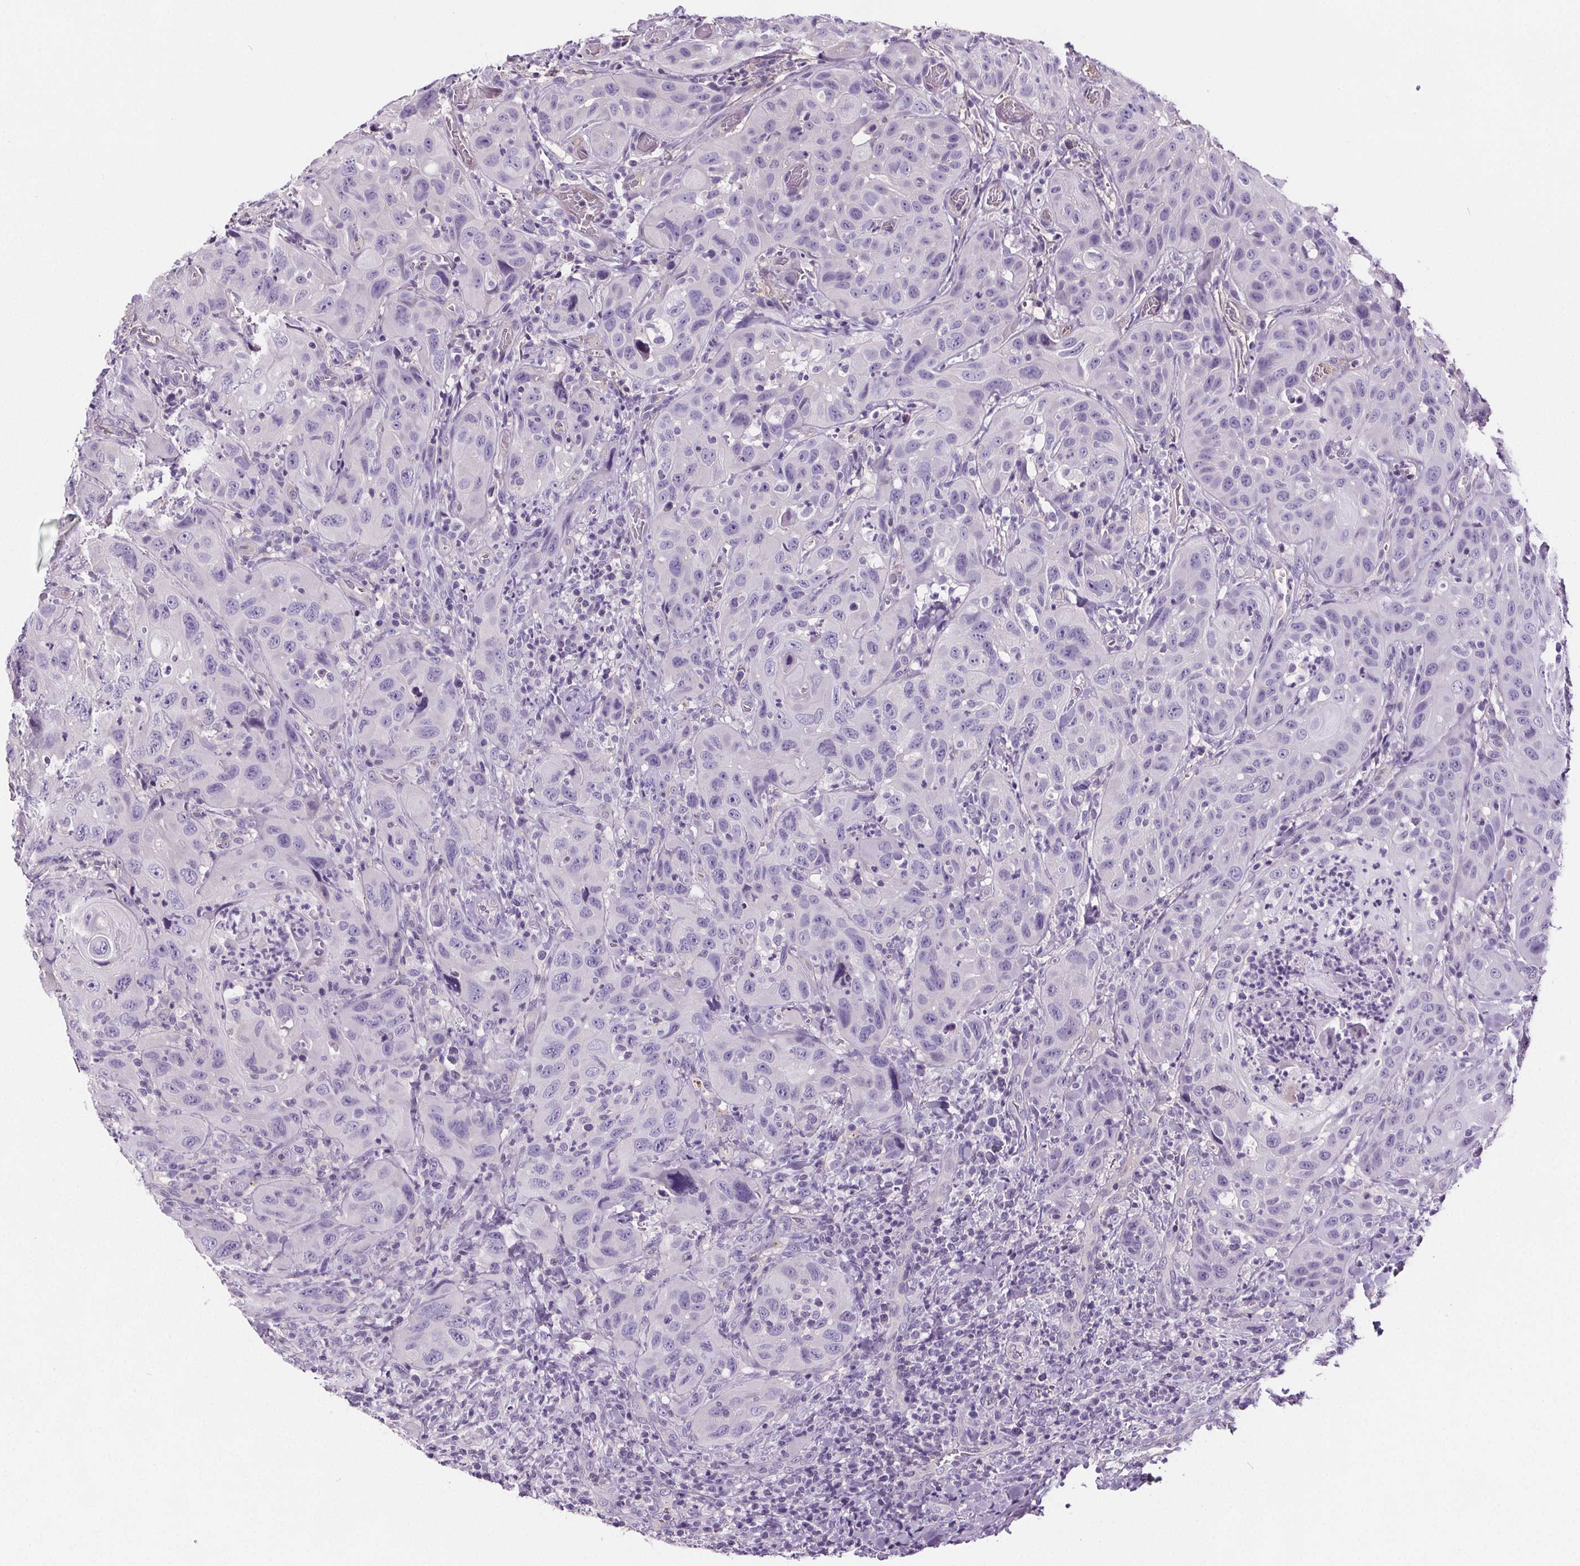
{"staining": {"intensity": "negative", "quantity": "none", "location": "none"}, "tissue": "head and neck cancer", "cell_type": "Tumor cells", "image_type": "cancer", "snomed": [{"axis": "morphology", "description": "Normal tissue, NOS"}, {"axis": "morphology", "description": "Squamous cell carcinoma, NOS"}, {"axis": "topography", "description": "Oral tissue"}, {"axis": "topography", "description": "Tounge, NOS"}, {"axis": "topography", "description": "Head-Neck"}], "caption": "This is an immunohistochemistry (IHC) histopathology image of squamous cell carcinoma (head and neck). There is no staining in tumor cells.", "gene": "CD5L", "patient": {"sex": "male", "age": 62}}